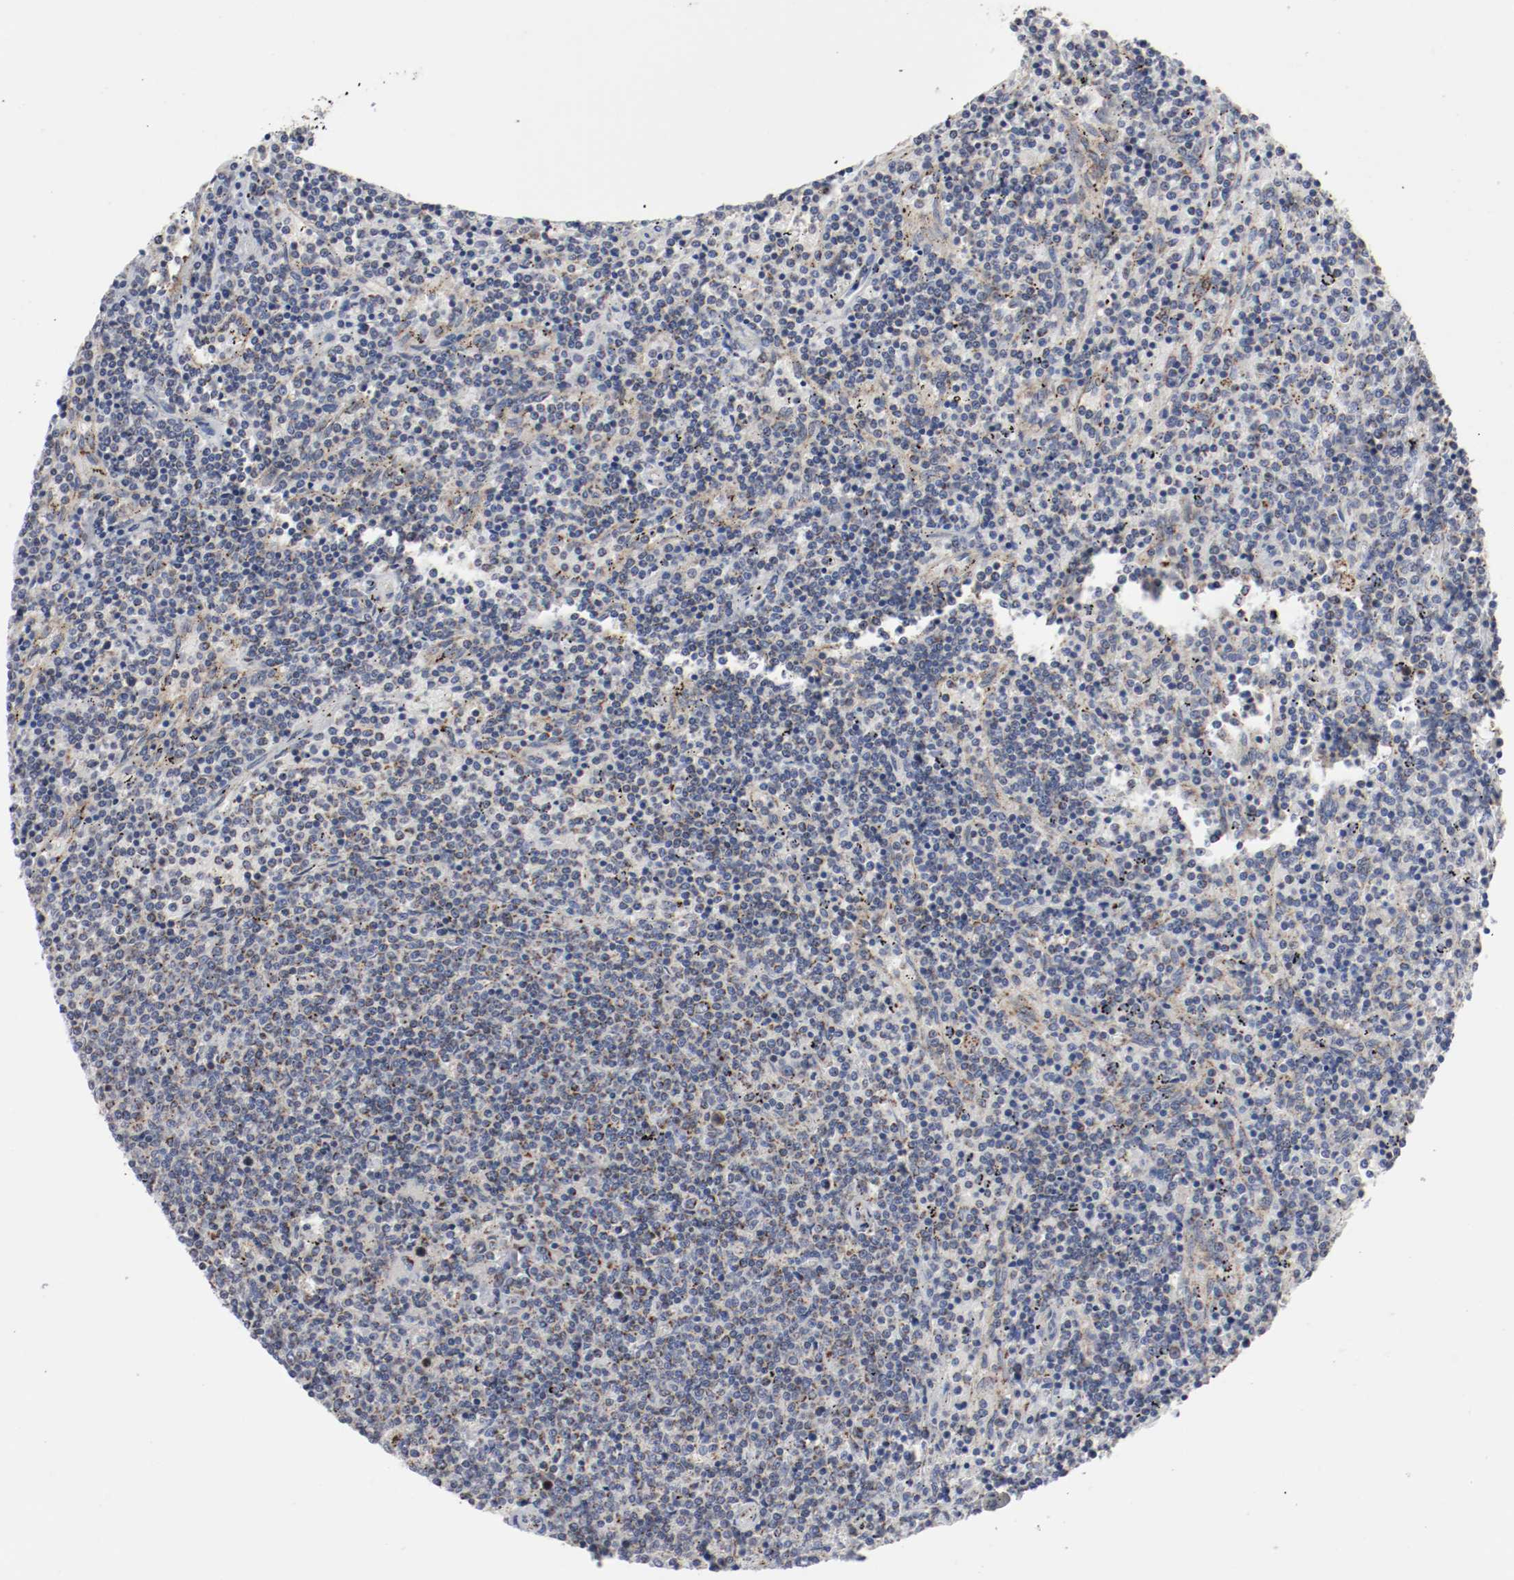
{"staining": {"intensity": "weak", "quantity": "<25%", "location": "cytoplasmic/membranous"}, "tissue": "lymphoma", "cell_type": "Tumor cells", "image_type": "cancer", "snomed": [{"axis": "morphology", "description": "Malignant lymphoma, non-Hodgkin's type, Low grade"}, {"axis": "topography", "description": "Spleen"}], "caption": "The photomicrograph exhibits no significant positivity in tumor cells of lymphoma.", "gene": "AFG3L2", "patient": {"sex": "female", "age": 50}}